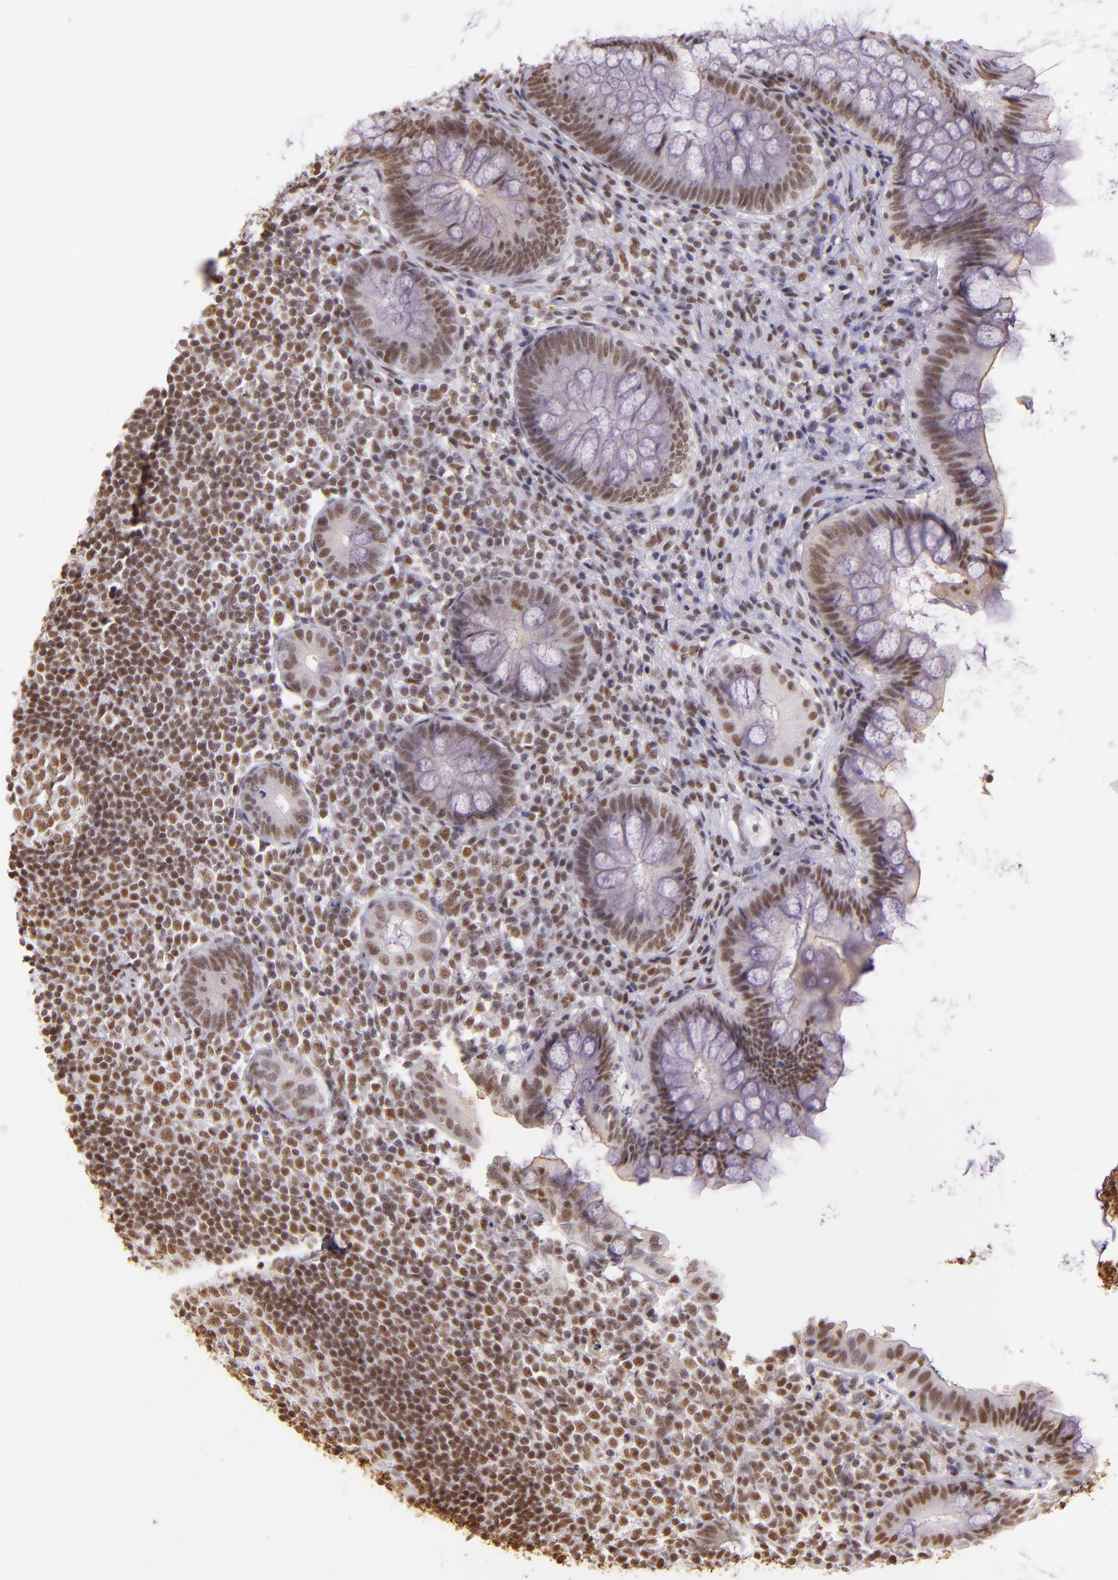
{"staining": {"intensity": "moderate", "quantity": ">75%", "location": "nuclear"}, "tissue": "appendix", "cell_type": "Glandular cells", "image_type": "normal", "snomed": [{"axis": "morphology", "description": "Normal tissue, NOS"}, {"axis": "topography", "description": "Appendix"}], "caption": "The immunohistochemical stain labels moderate nuclear staining in glandular cells of normal appendix. Nuclei are stained in blue.", "gene": "USF1", "patient": {"sex": "female", "age": 66}}